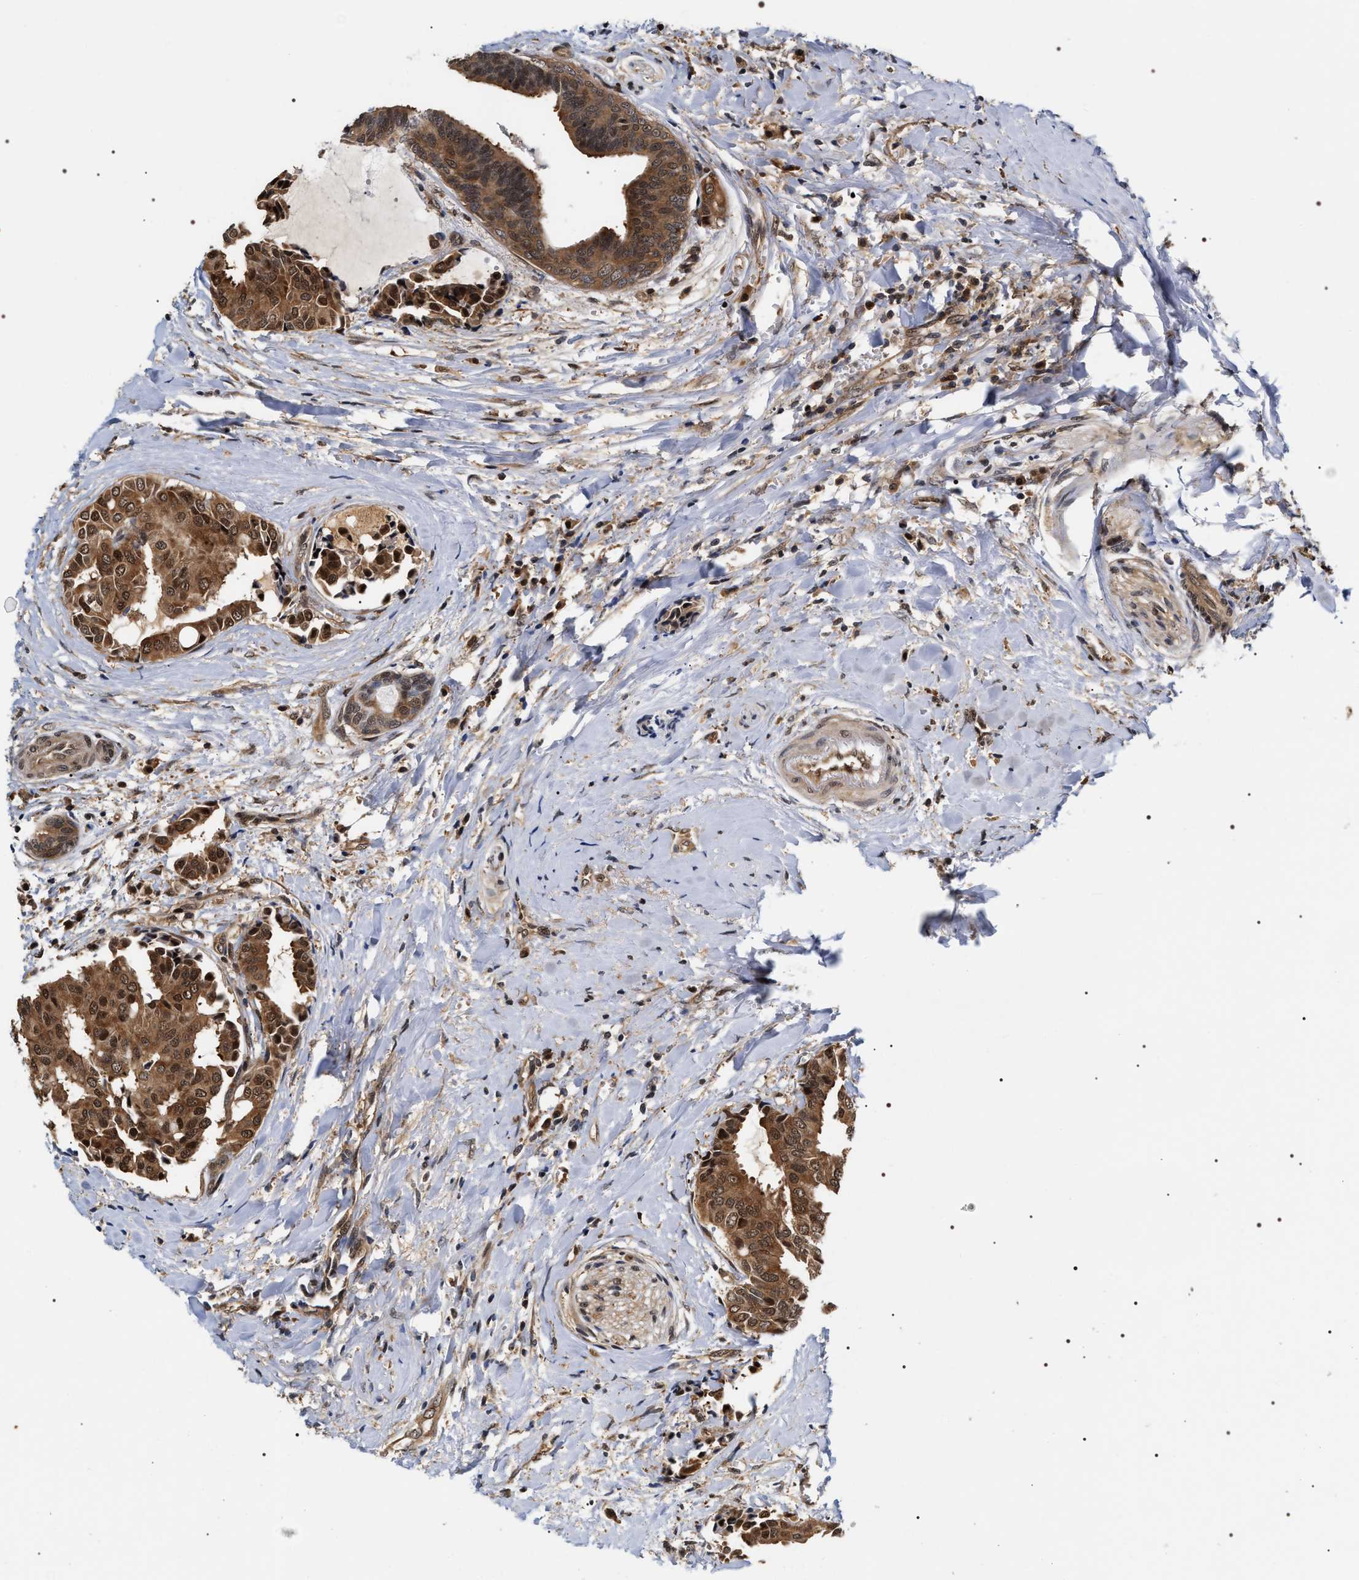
{"staining": {"intensity": "strong", "quantity": ">75%", "location": "cytoplasmic/membranous,nuclear"}, "tissue": "head and neck cancer", "cell_type": "Tumor cells", "image_type": "cancer", "snomed": [{"axis": "morphology", "description": "Adenocarcinoma, NOS"}, {"axis": "topography", "description": "Salivary gland"}, {"axis": "topography", "description": "Head-Neck"}], "caption": "Immunohistochemical staining of head and neck cancer (adenocarcinoma) shows high levels of strong cytoplasmic/membranous and nuclear protein expression in about >75% of tumor cells. (DAB (3,3'-diaminobenzidine) IHC, brown staining for protein, blue staining for nuclei).", "gene": "BAG6", "patient": {"sex": "female", "age": 59}}